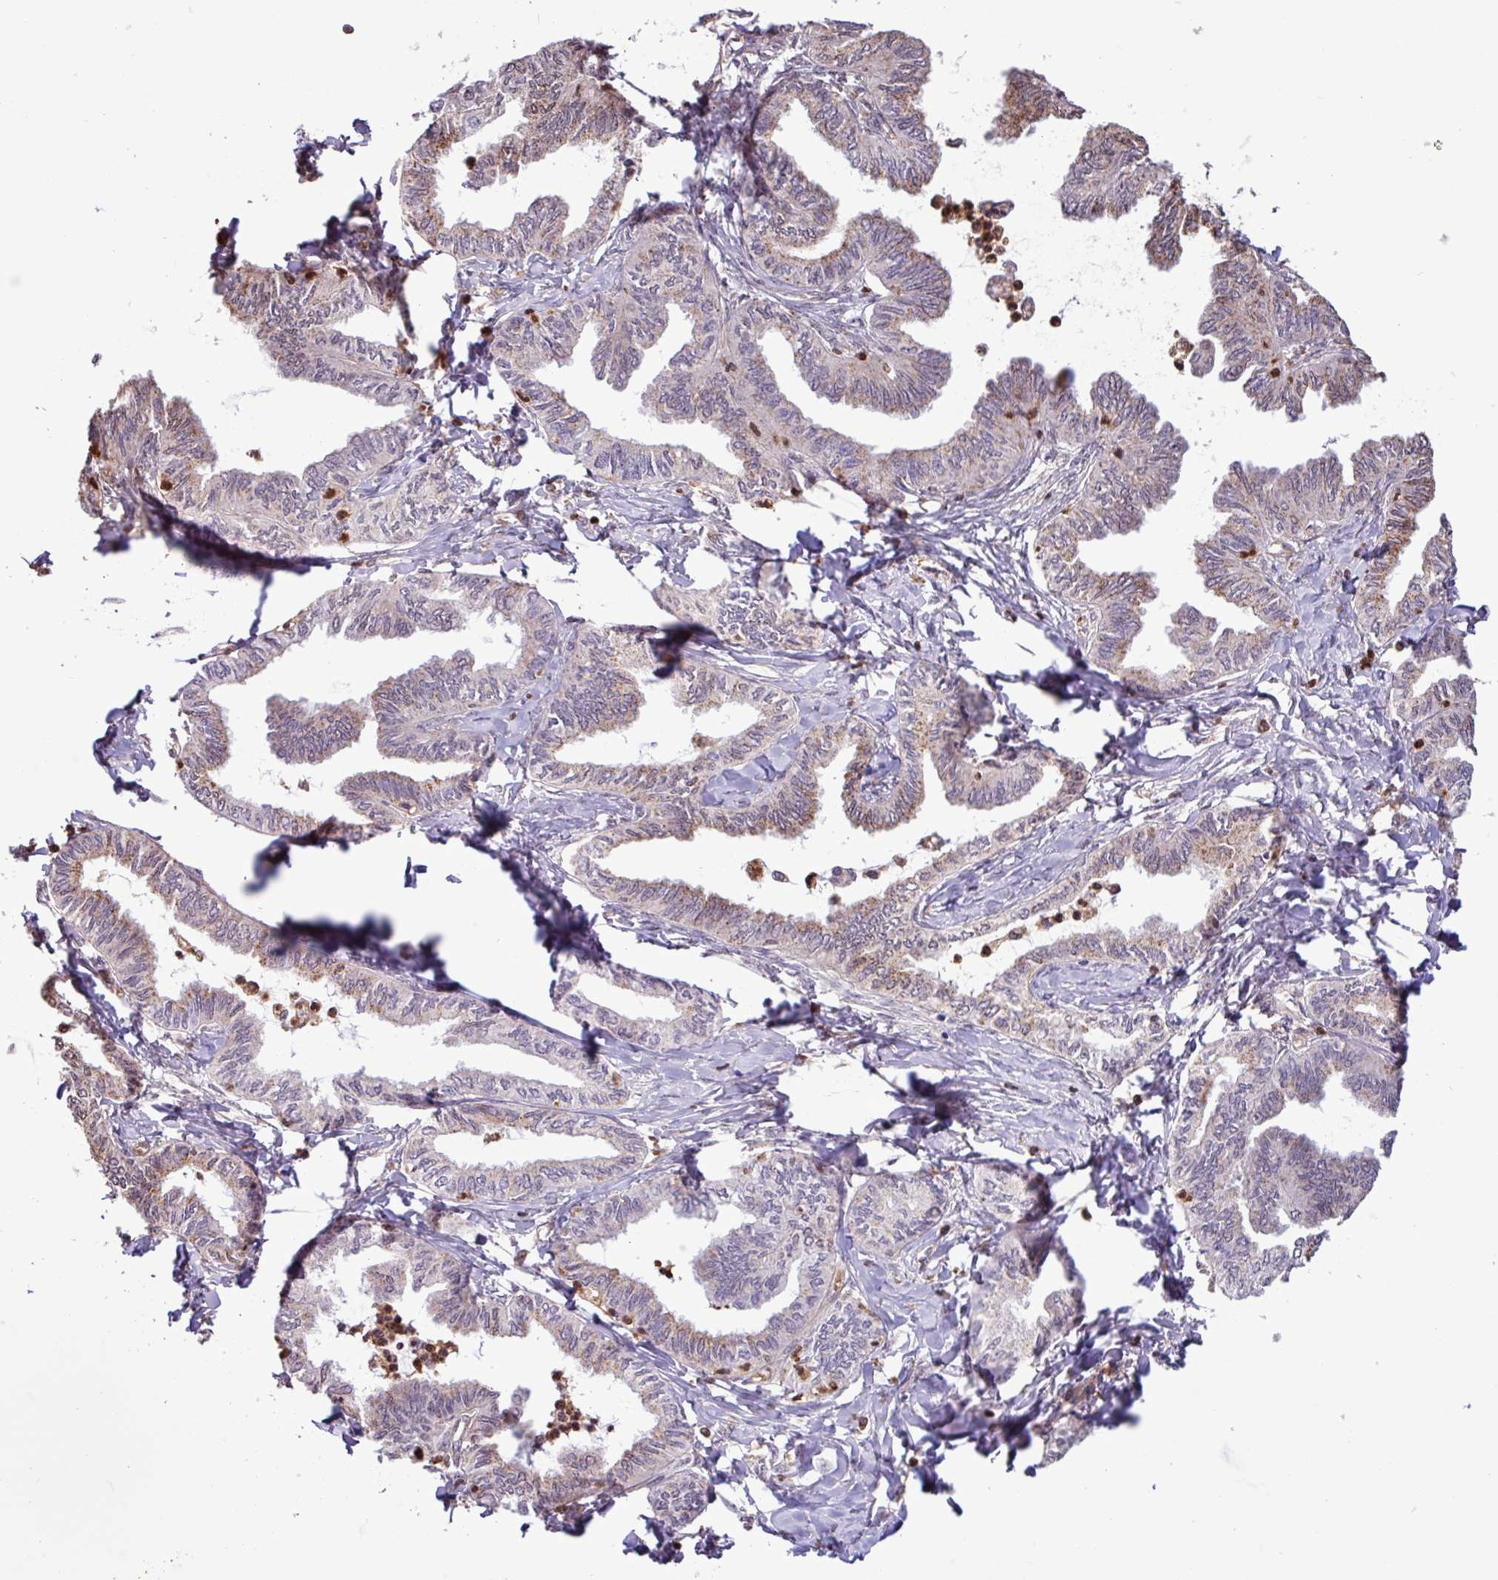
{"staining": {"intensity": "moderate", "quantity": "<25%", "location": "cytoplasmic/membranous"}, "tissue": "ovarian cancer", "cell_type": "Tumor cells", "image_type": "cancer", "snomed": [{"axis": "morphology", "description": "Carcinoma, endometroid"}, {"axis": "topography", "description": "Ovary"}], "caption": "High-power microscopy captured an IHC photomicrograph of ovarian cancer (endometroid carcinoma), revealing moderate cytoplasmic/membranous positivity in approximately <25% of tumor cells.", "gene": "CHST11", "patient": {"sex": "female", "age": 70}}